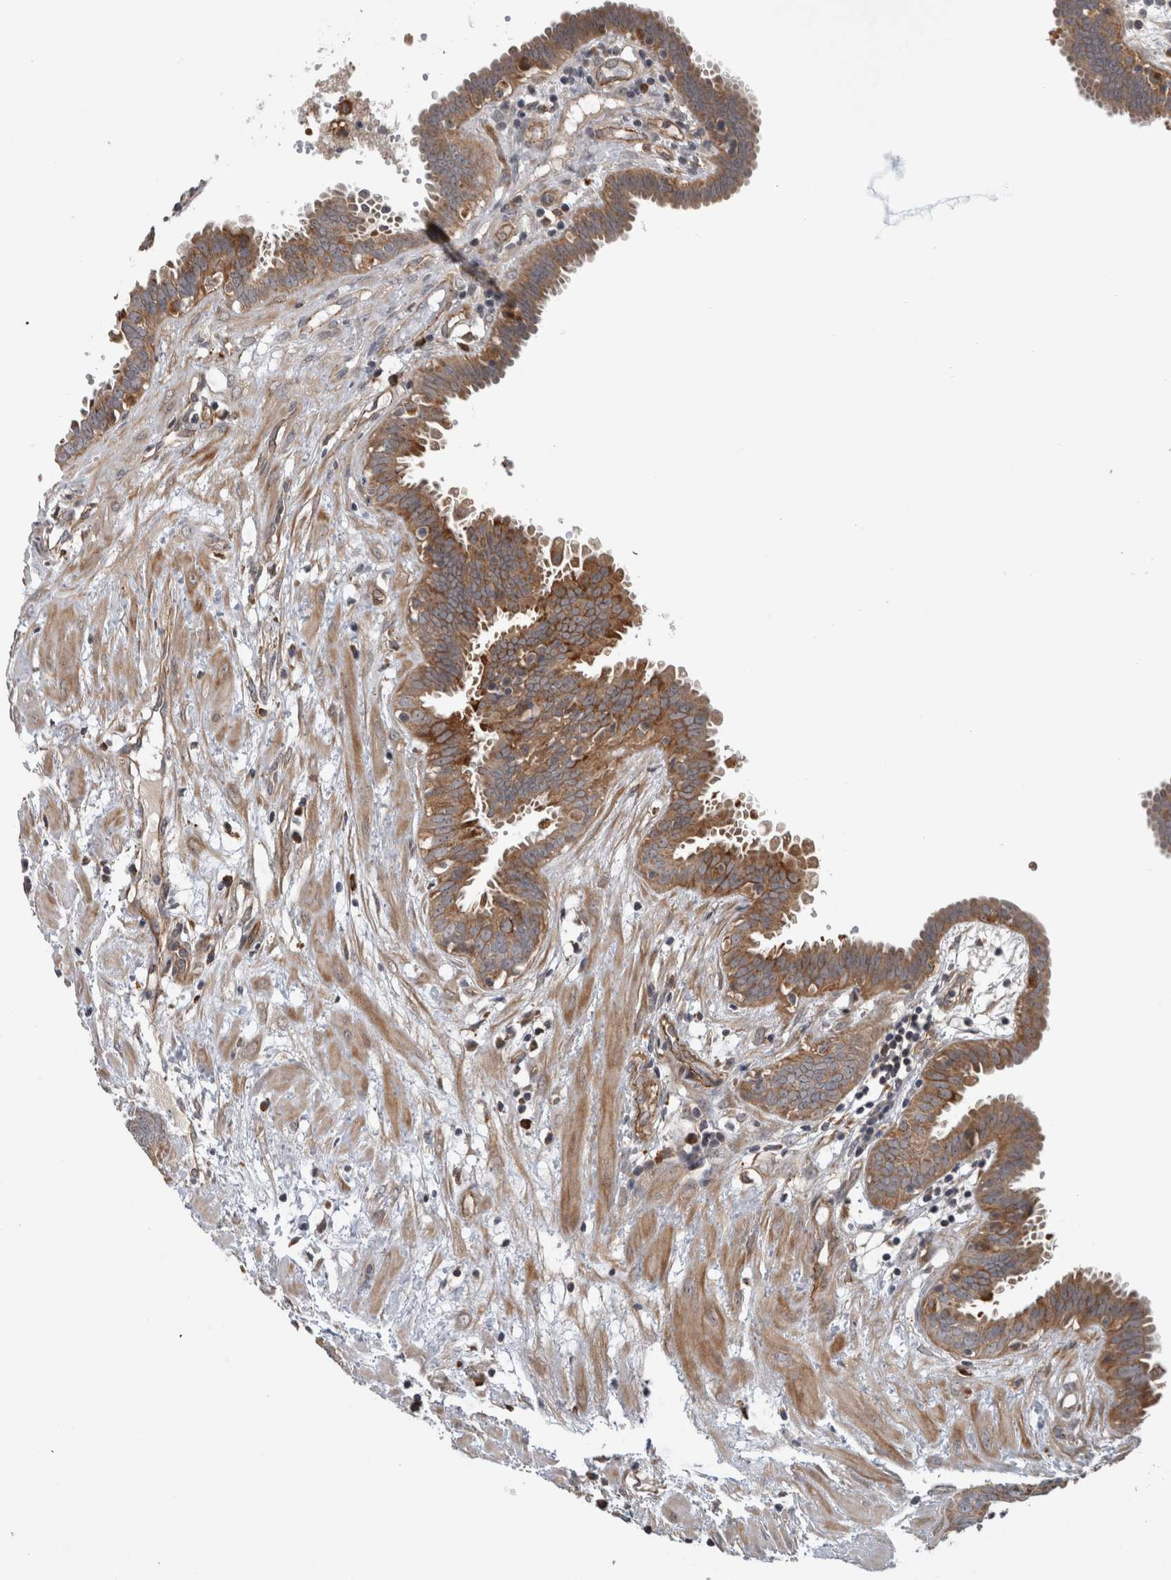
{"staining": {"intensity": "moderate", "quantity": ">75%", "location": "cytoplasmic/membranous"}, "tissue": "fallopian tube", "cell_type": "Glandular cells", "image_type": "normal", "snomed": [{"axis": "morphology", "description": "Normal tissue, NOS"}, {"axis": "topography", "description": "Fallopian tube"}, {"axis": "topography", "description": "Placenta"}], "caption": "This photomicrograph exhibits immunohistochemistry (IHC) staining of benign human fallopian tube, with medium moderate cytoplasmic/membranous expression in approximately >75% of glandular cells.", "gene": "ADGRL3", "patient": {"sex": "female", "age": 32}}